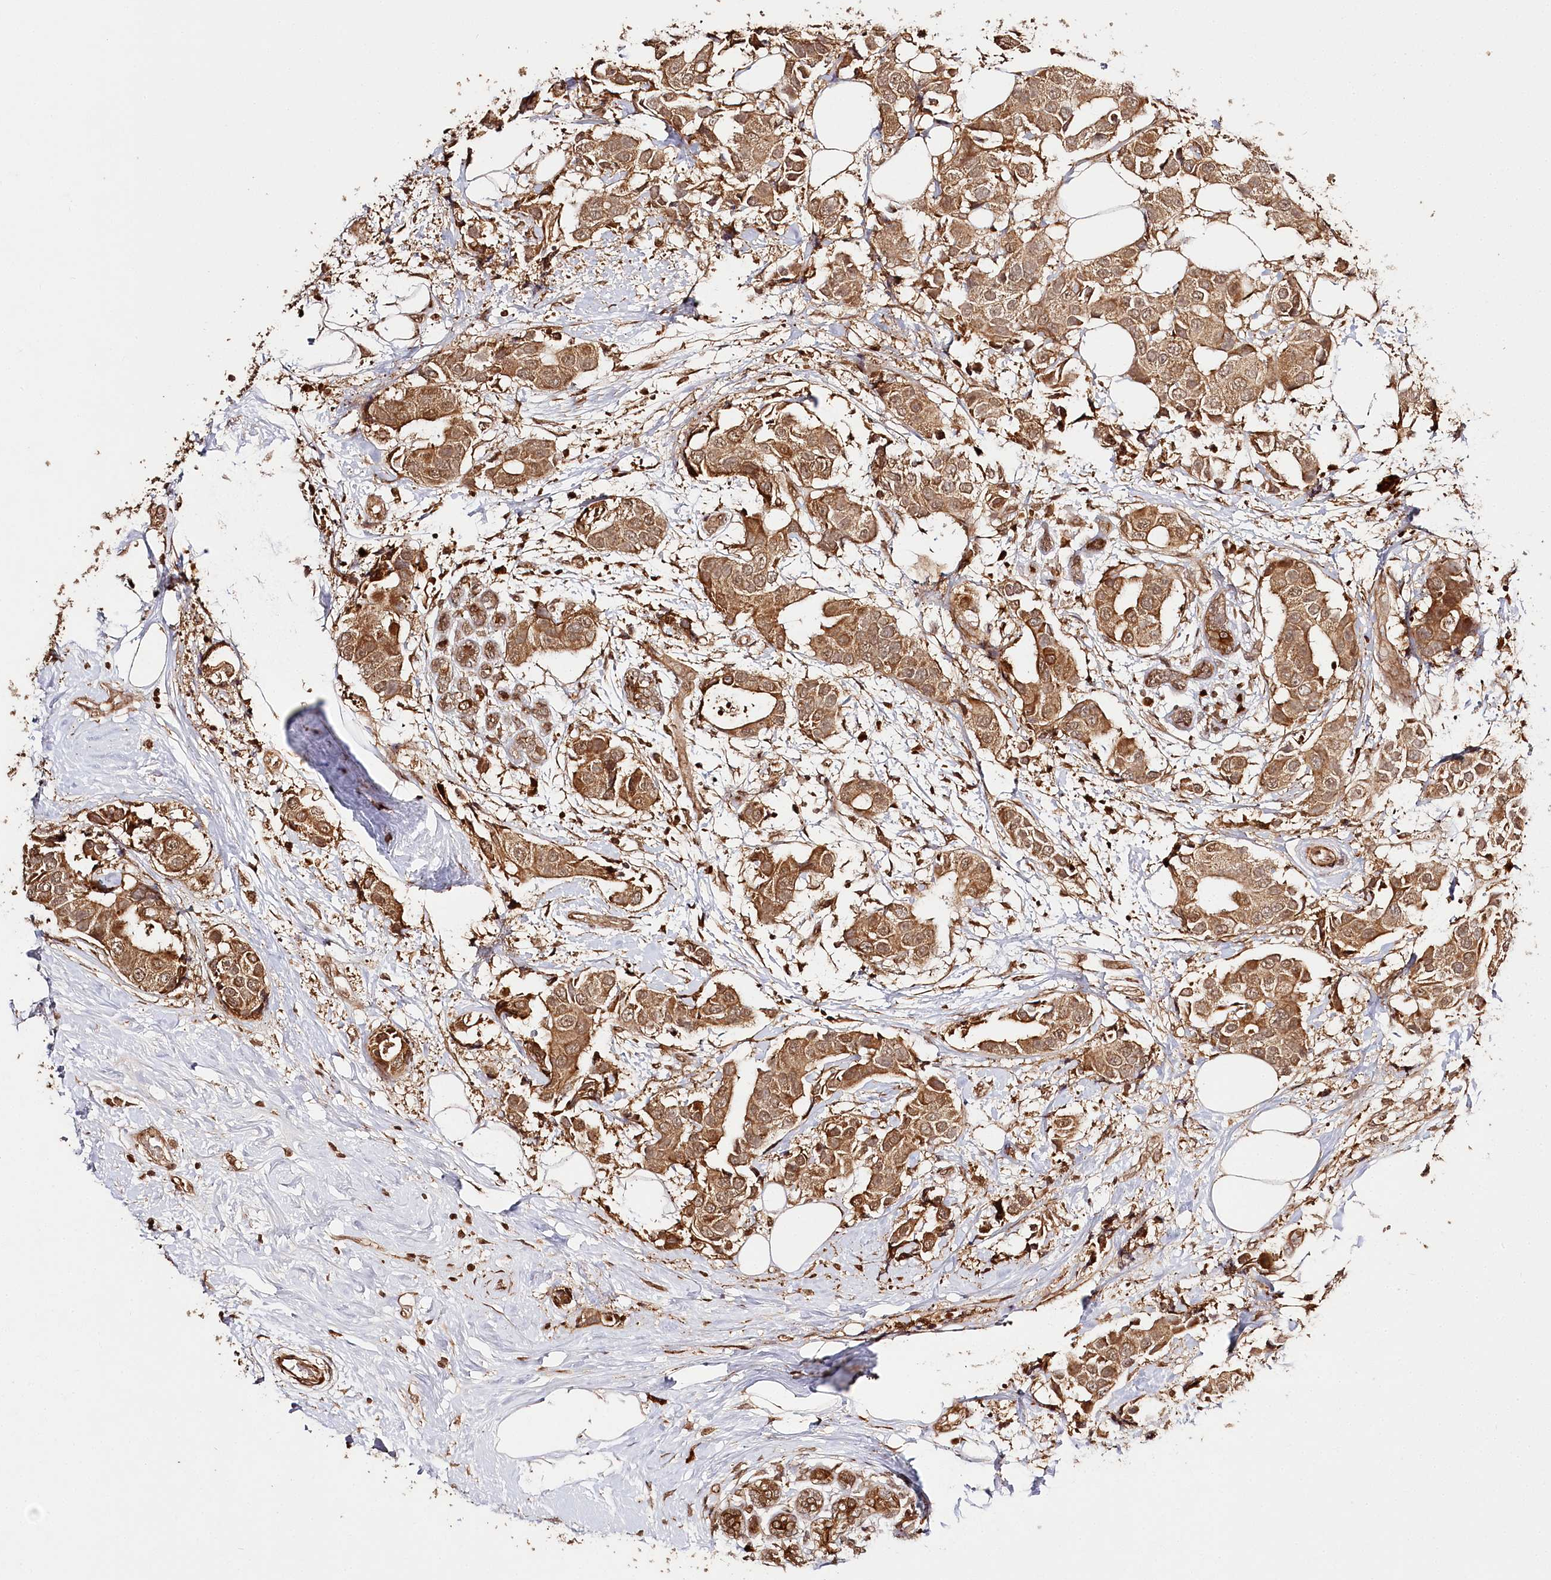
{"staining": {"intensity": "moderate", "quantity": ">75%", "location": "cytoplasmic/membranous,nuclear"}, "tissue": "breast cancer", "cell_type": "Tumor cells", "image_type": "cancer", "snomed": [{"axis": "morphology", "description": "Normal tissue, NOS"}, {"axis": "morphology", "description": "Duct carcinoma"}, {"axis": "topography", "description": "Breast"}], "caption": "Breast cancer tissue displays moderate cytoplasmic/membranous and nuclear positivity in about >75% of tumor cells", "gene": "ULK2", "patient": {"sex": "female", "age": 39}}